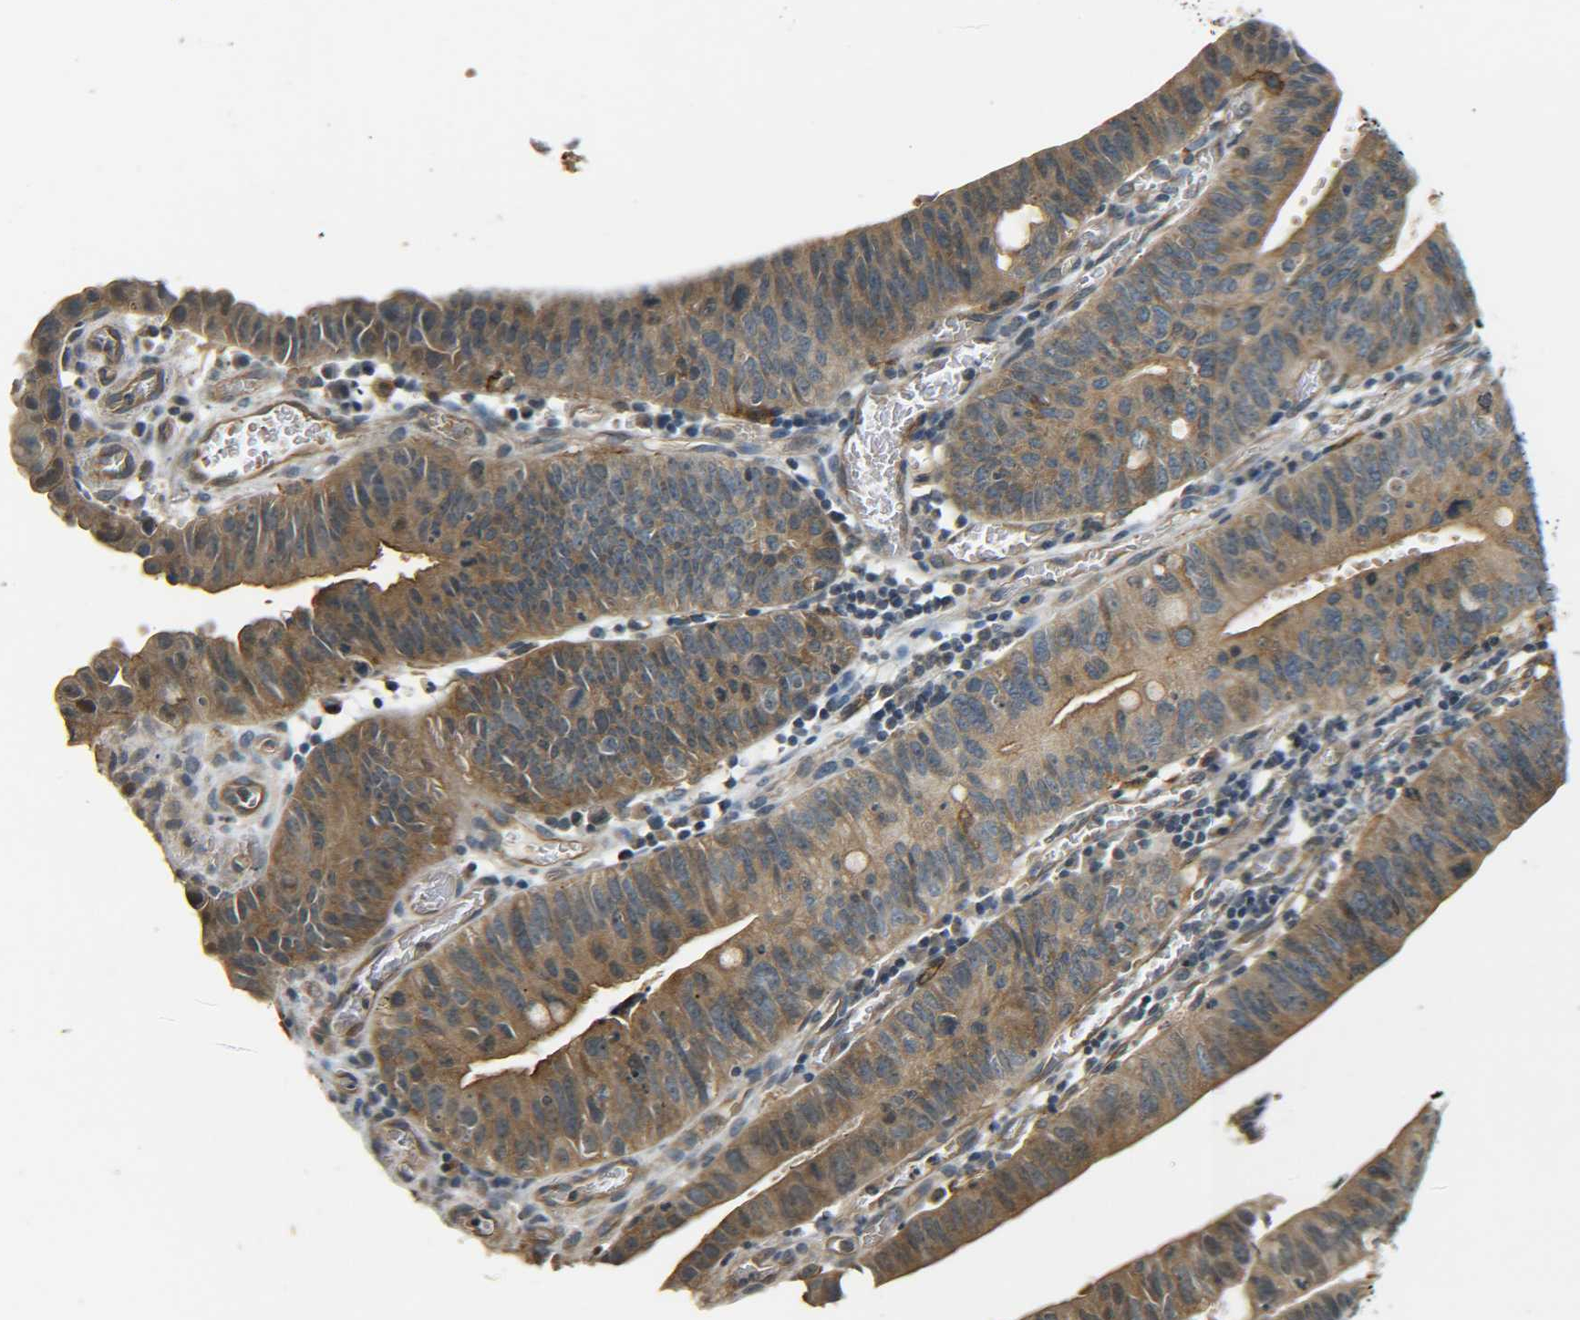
{"staining": {"intensity": "moderate", "quantity": ">75%", "location": "cytoplasmic/membranous"}, "tissue": "stomach cancer", "cell_type": "Tumor cells", "image_type": "cancer", "snomed": [{"axis": "morphology", "description": "Adenocarcinoma, NOS"}, {"axis": "topography", "description": "Stomach"}], "caption": "A micrograph of human stomach cancer stained for a protein demonstrates moderate cytoplasmic/membranous brown staining in tumor cells. Nuclei are stained in blue.", "gene": "DAB2", "patient": {"sex": "male", "age": 59}}